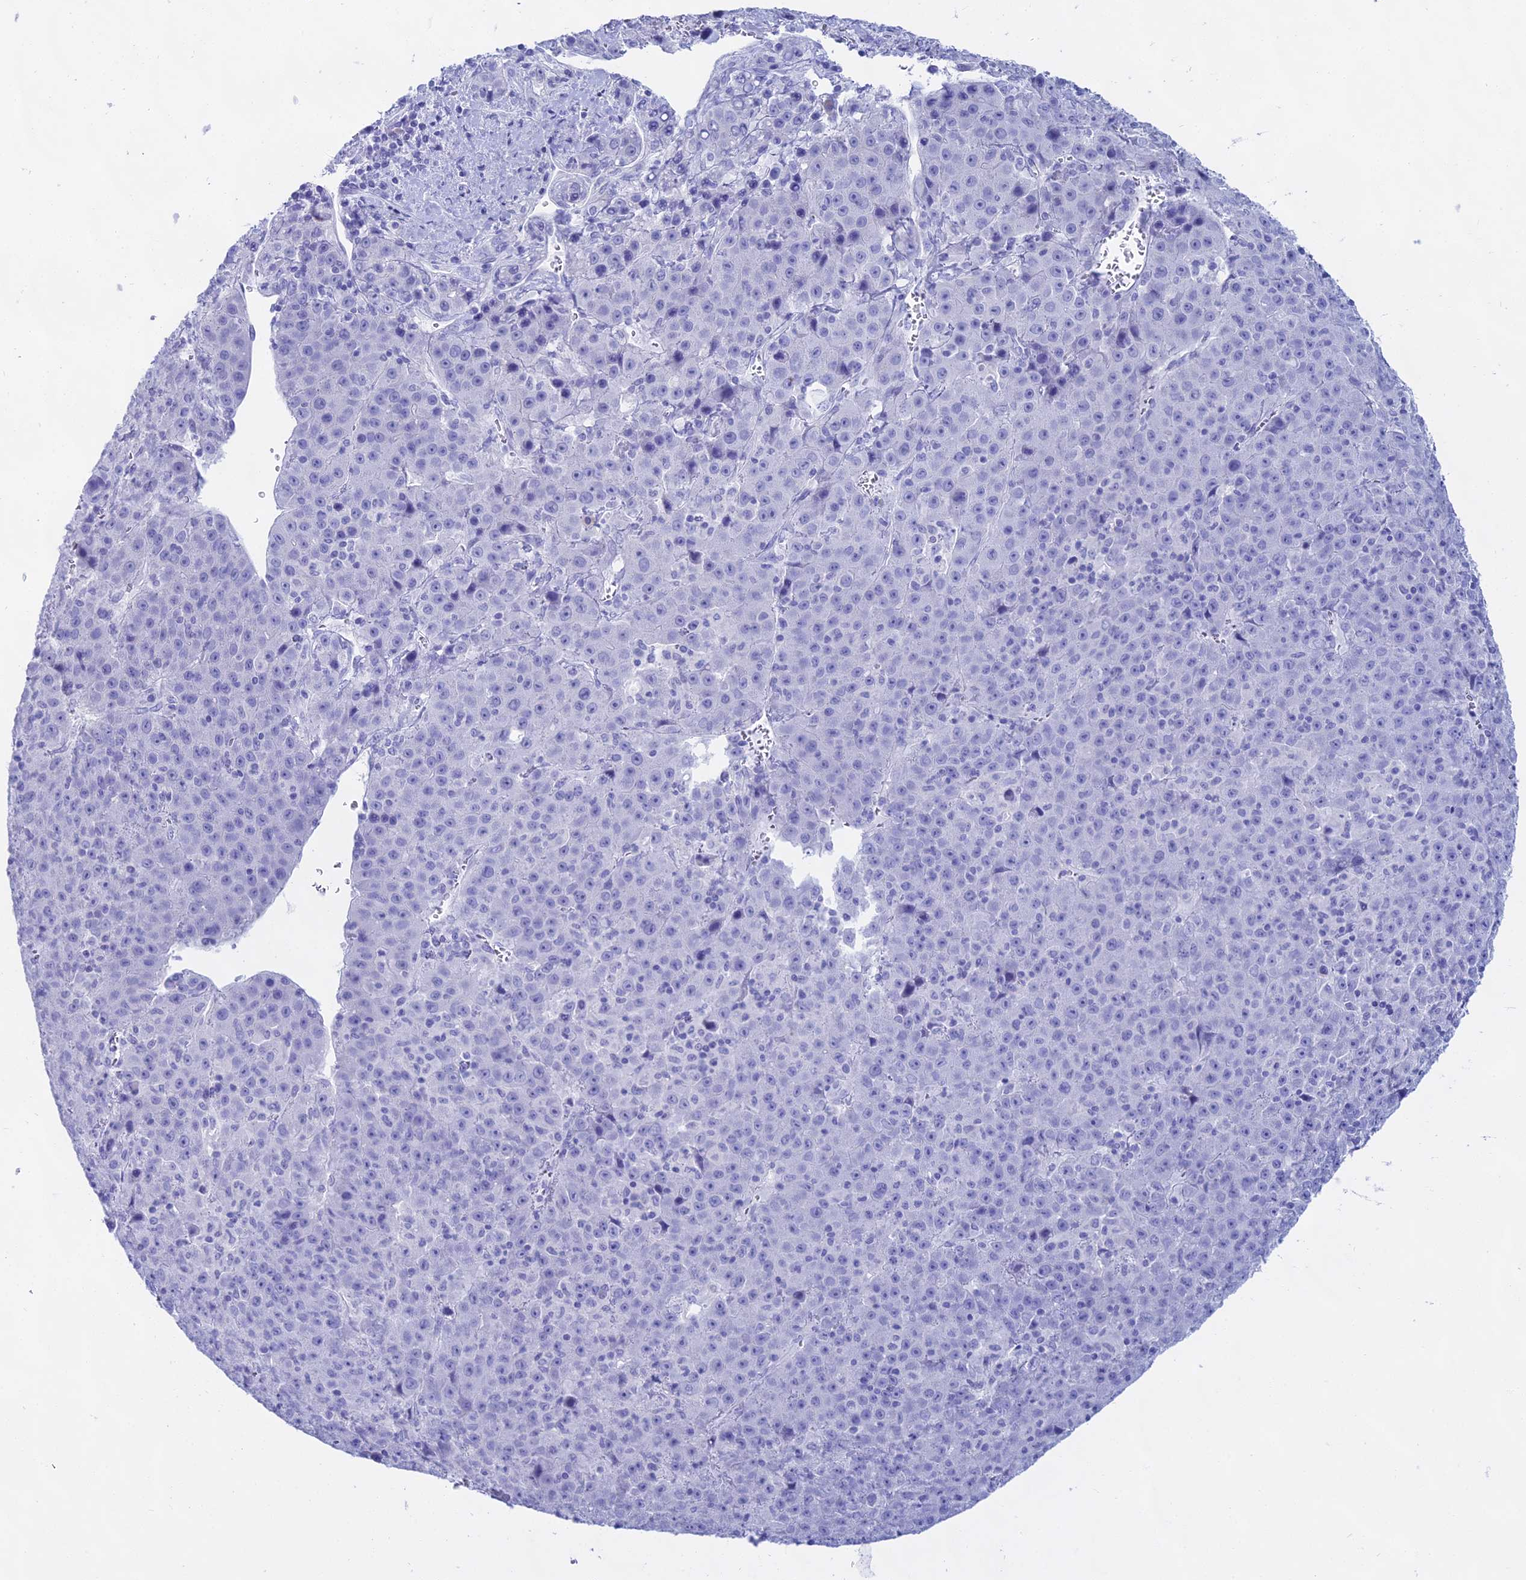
{"staining": {"intensity": "negative", "quantity": "none", "location": "none"}, "tissue": "liver cancer", "cell_type": "Tumor cells", "image_type": "cancer", "snomed": [{"axis": "morphology", "description": "Carcinoma, Hepatocellular, NOS"}, {"axis": "topography", "description": "Liver"}], "caption": "This image is of liver cancer (hepatocellular carcinoma) stained with immunohistochemistry to label a protein in brown with the nuclei are counter-stained blue. There is no positivity in tumor cells.", "gene": "CGB2", "patient": {"sex": "female", "age": 53}}